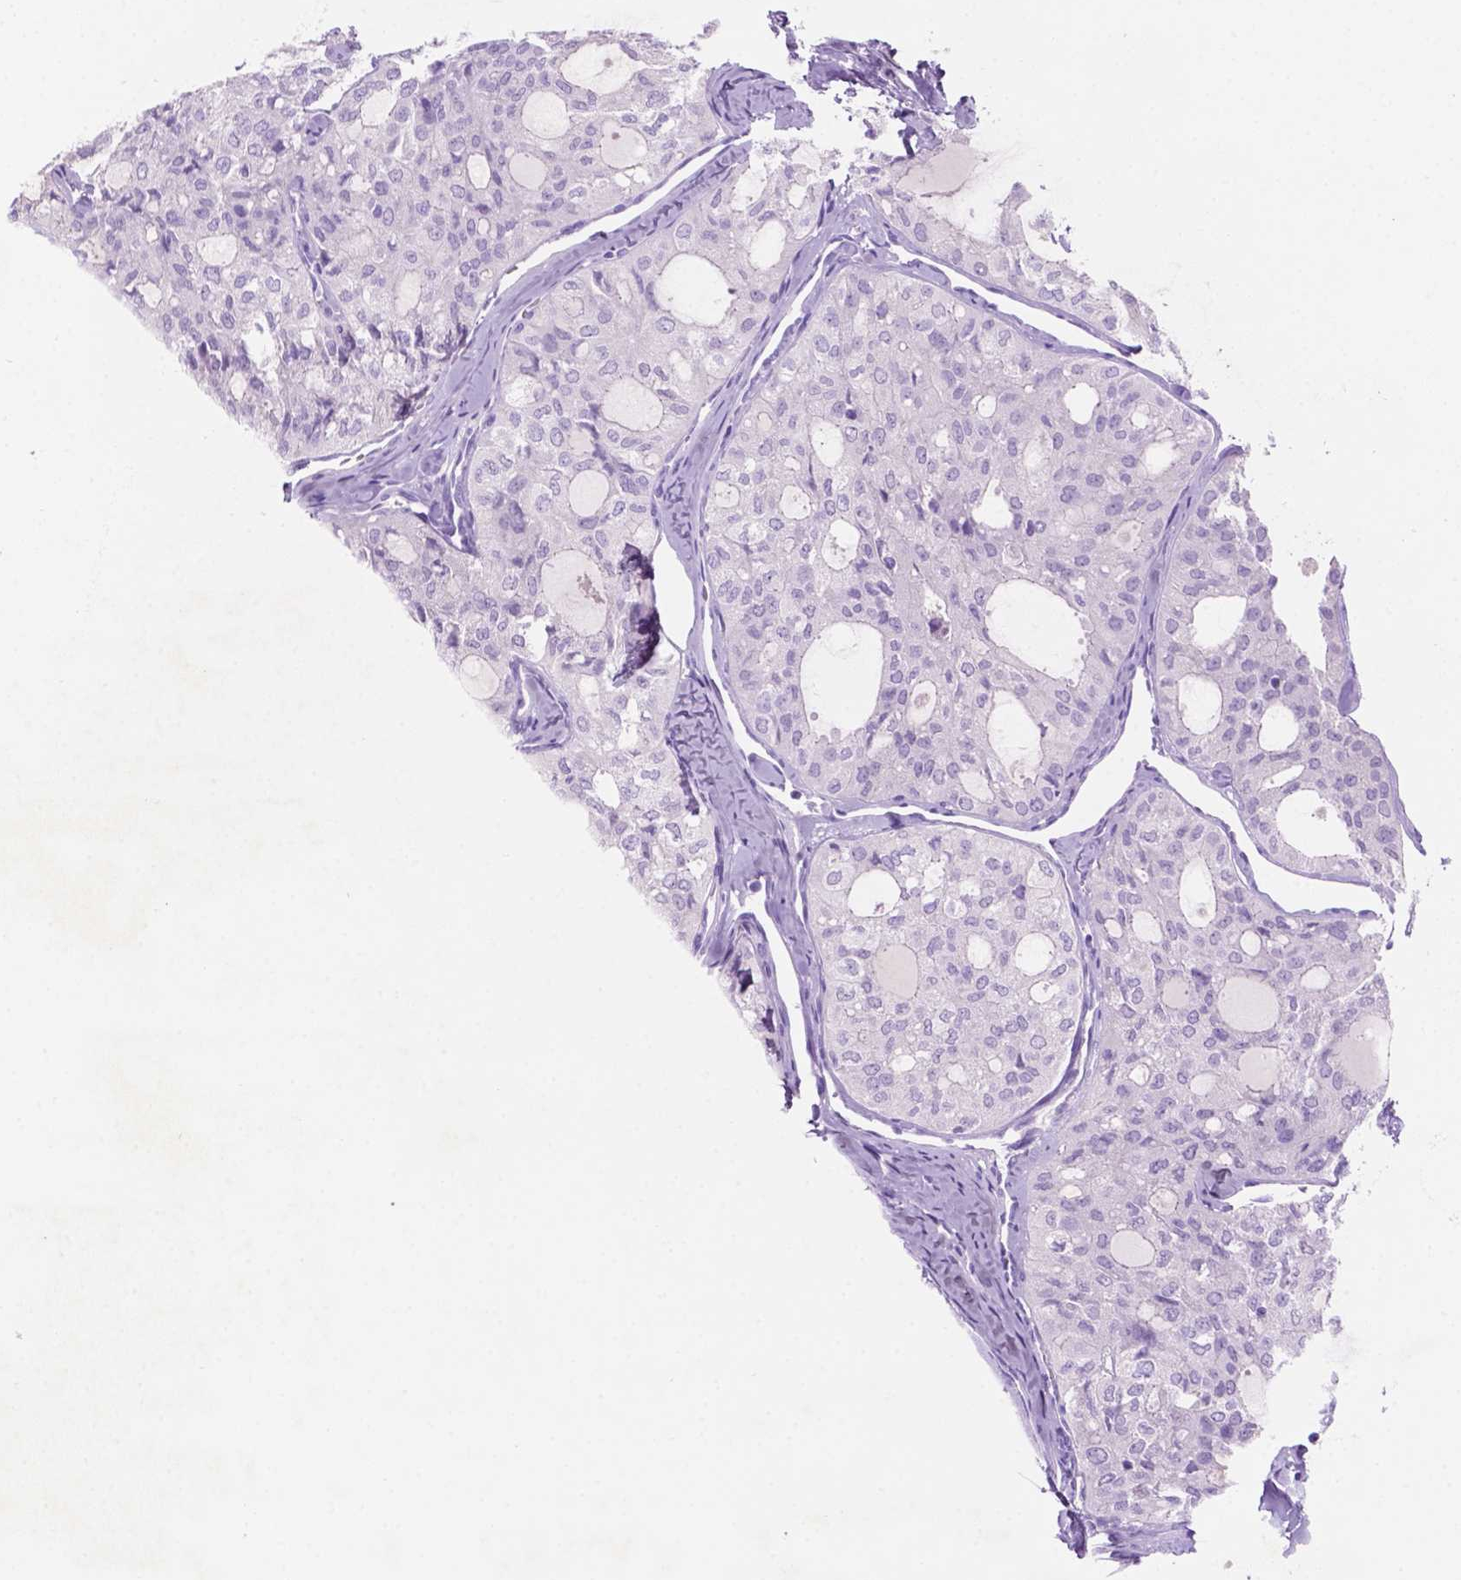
{"staining": {"intensity": "negative", "quantity": "none", "location": "none"}, "tissue": "thyroid cancer", "cell_type": "Tumor cells", "image_type": "cancer", "snomed": [{"axis": "morphology", "description": "Follicular adenoma carcinoma, NOS"}, {"axis": "topography", "description": "Thyroid gland"}], "caption": "Tumor cells show no significant protein expression in thyroid cancer.", "gene": "POU4F1", "patient": {"sex": "male", "age": 75}}